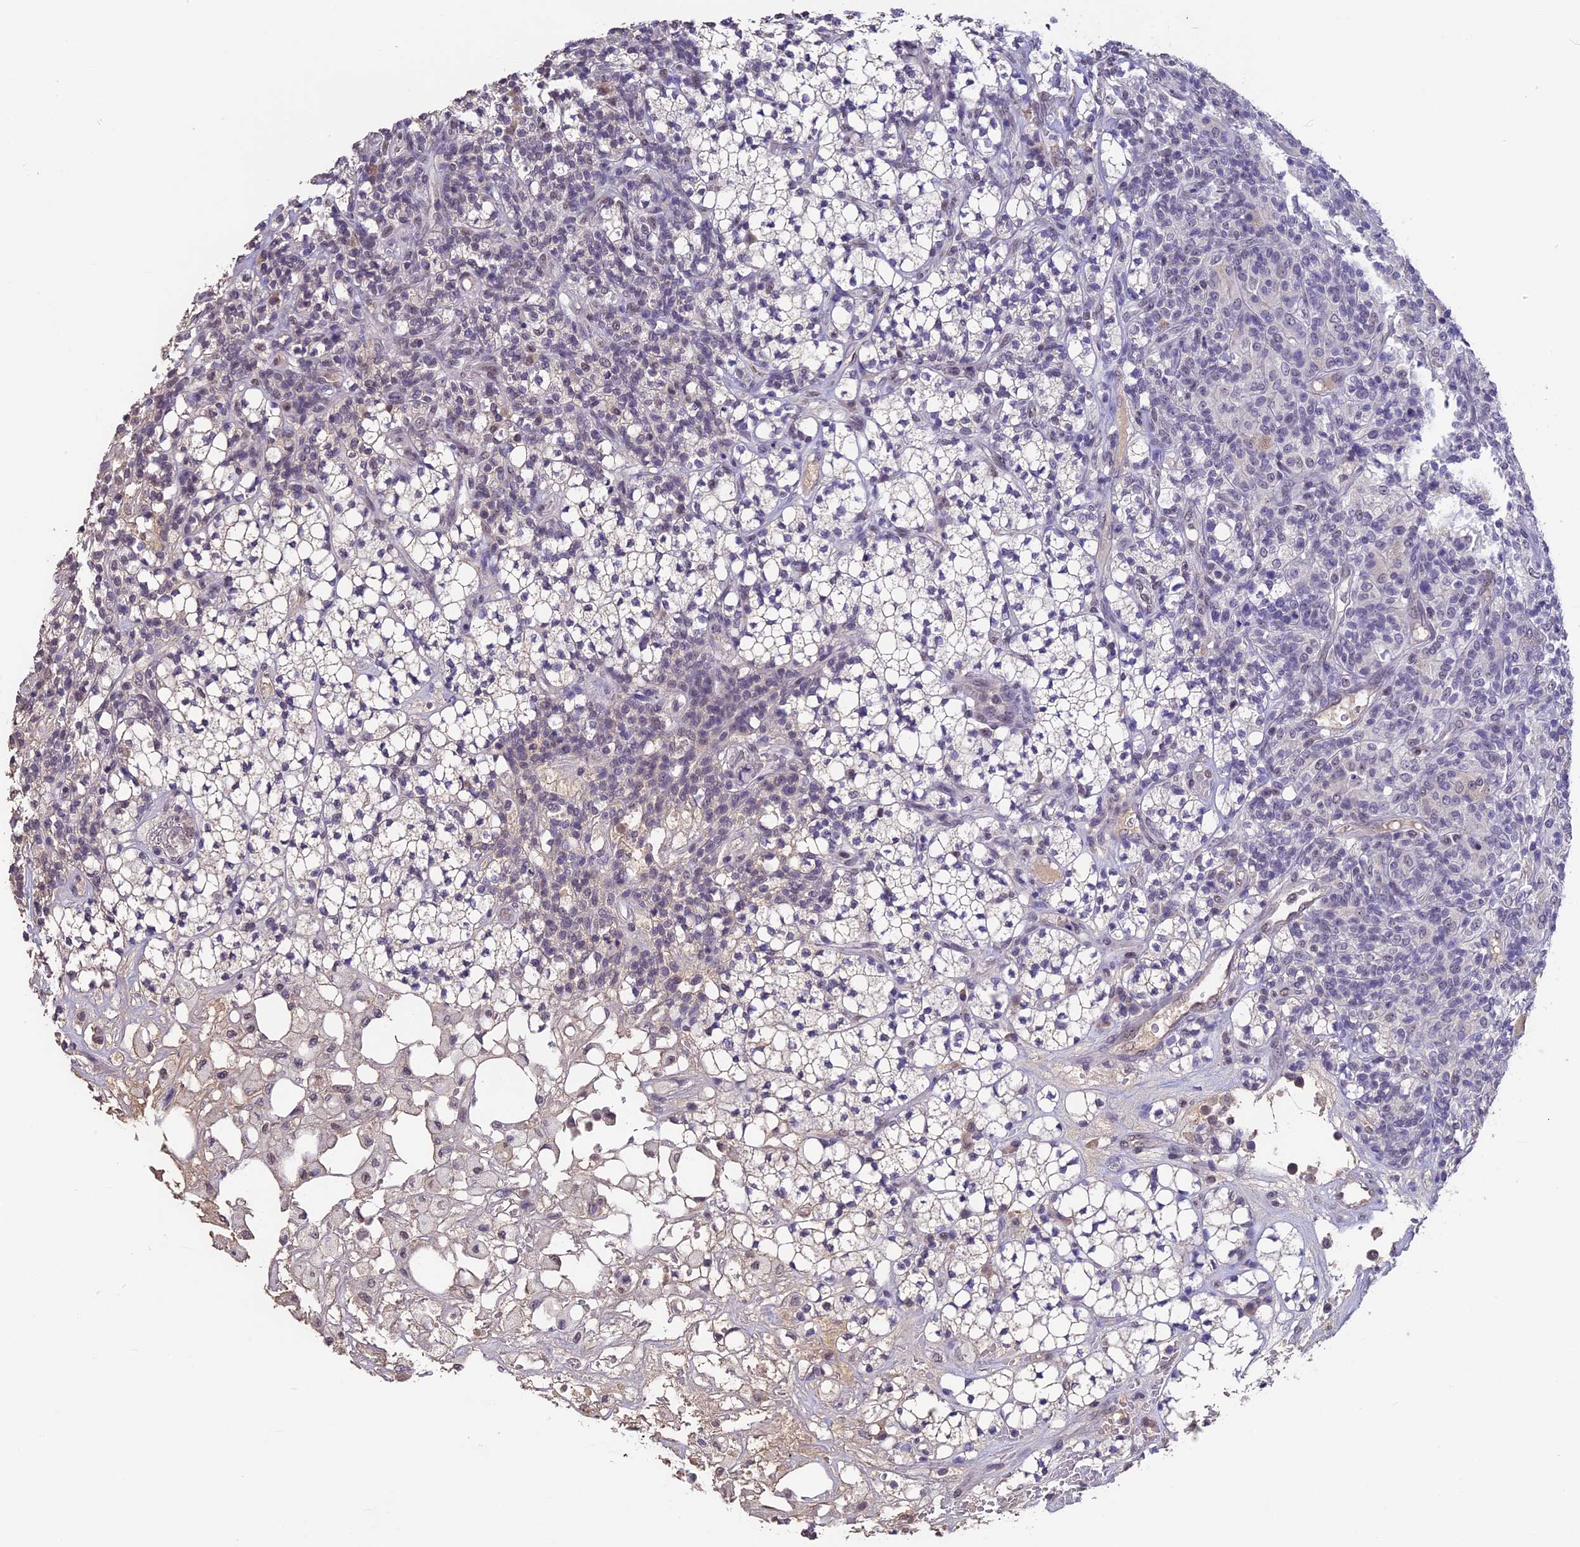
{"staining": {"intensity": "negative", "quantity": "none", "location": "none"}, "tissue": "renal cancer", "cell_type": "Tumor cells", "image_type": "cancer", "snomed": [{"axis": "morphology", "description": "Adenocarcinoma, NOS"}, {"axis": "topography", "description": "Kidney"}], "caption": "Immunohistochemistry image of neoplastic tissue: renal cancer stained with DAB (3,3'-diaminobenzidine) shows no significant protein expression in tumor cells. Brightfield microscopy of IHC stained with DAB (3,3'-diaminobenzidine) (brown) and hematoxylin (blue), captured at high magnification.", "gene": "SETD2", "patient": {"sex": "male", "age": 77}}